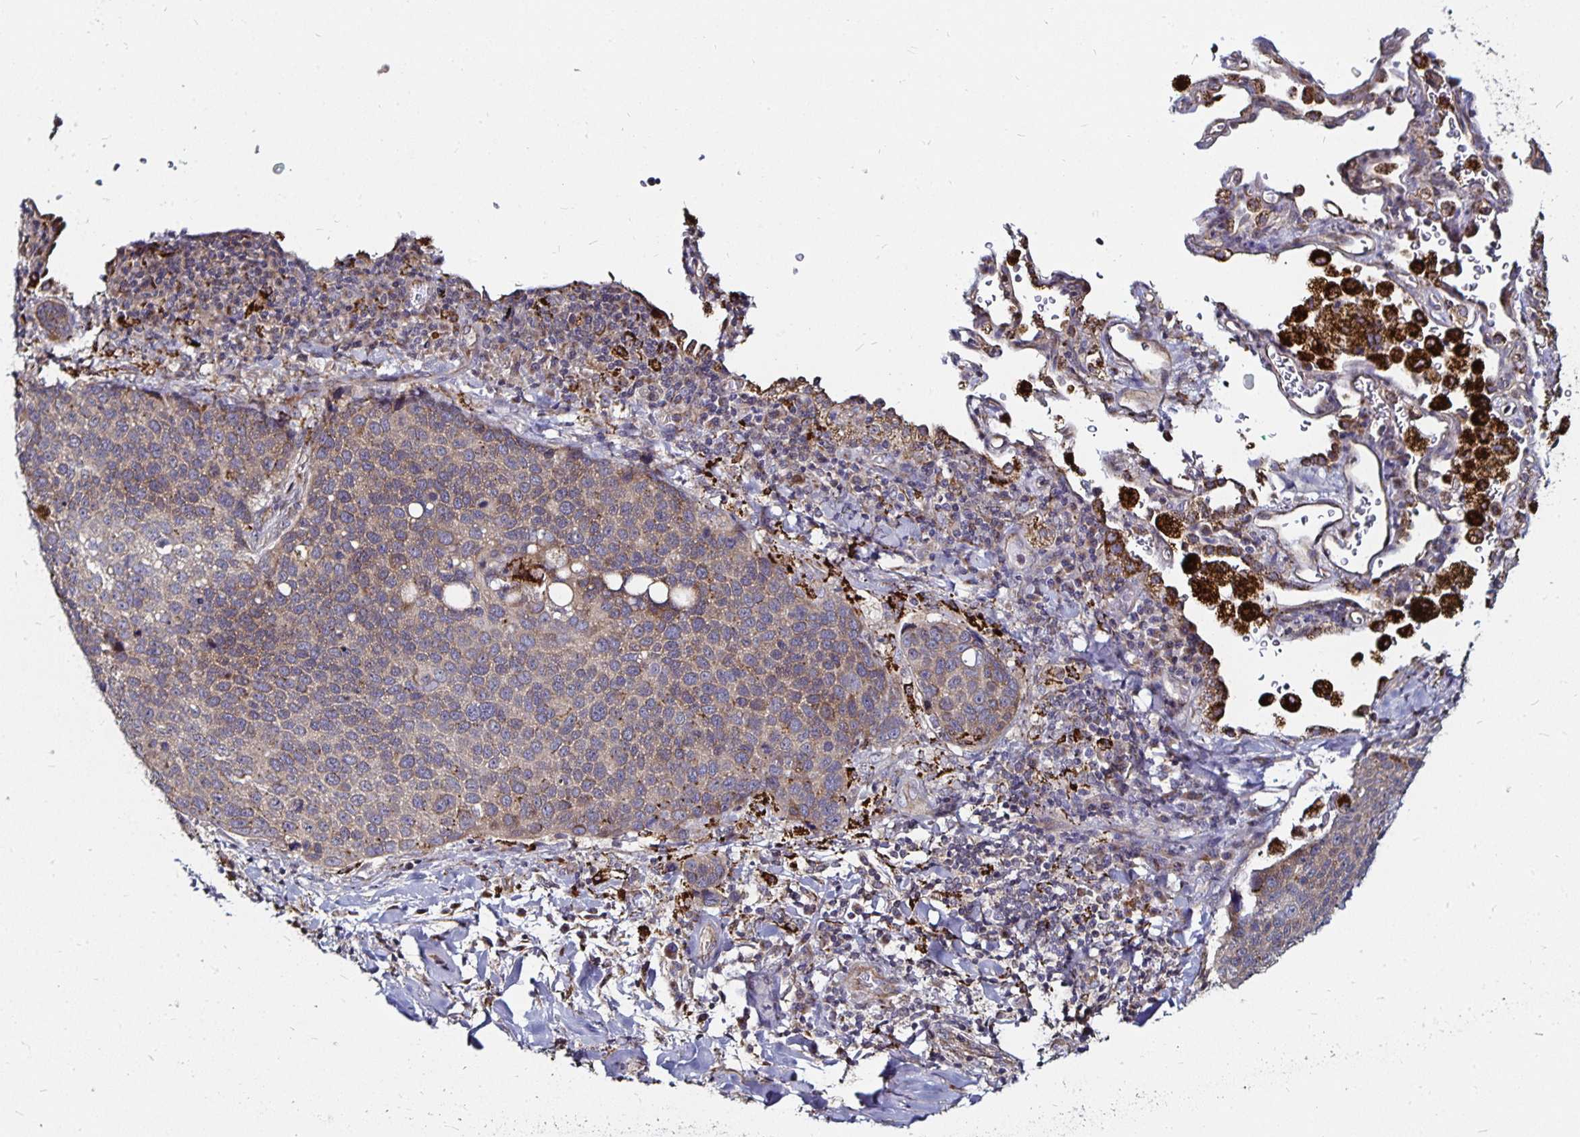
{"staining": {"intensity": "weak", "quantity": "25%-75%", "location": "cytoplasmic/membranous"}, "tissue": "lung cancer", "cell_type": "Tumor cells", "image_type": "cancer", "snomed": [{"axis": "morphology", "description": "Squamous cell carcinoma, NOS"}, {"axis": "topography", "description": "Lymph node"}, {"axis": "topography", "description": "Lung"}], "caption": "Lung squamous cell carcinoma stained with a protein marker demonstrates weak staining in tumor cells.", "gene": "CYP27A1", "patient": {"sex": "male", "age": 61}}